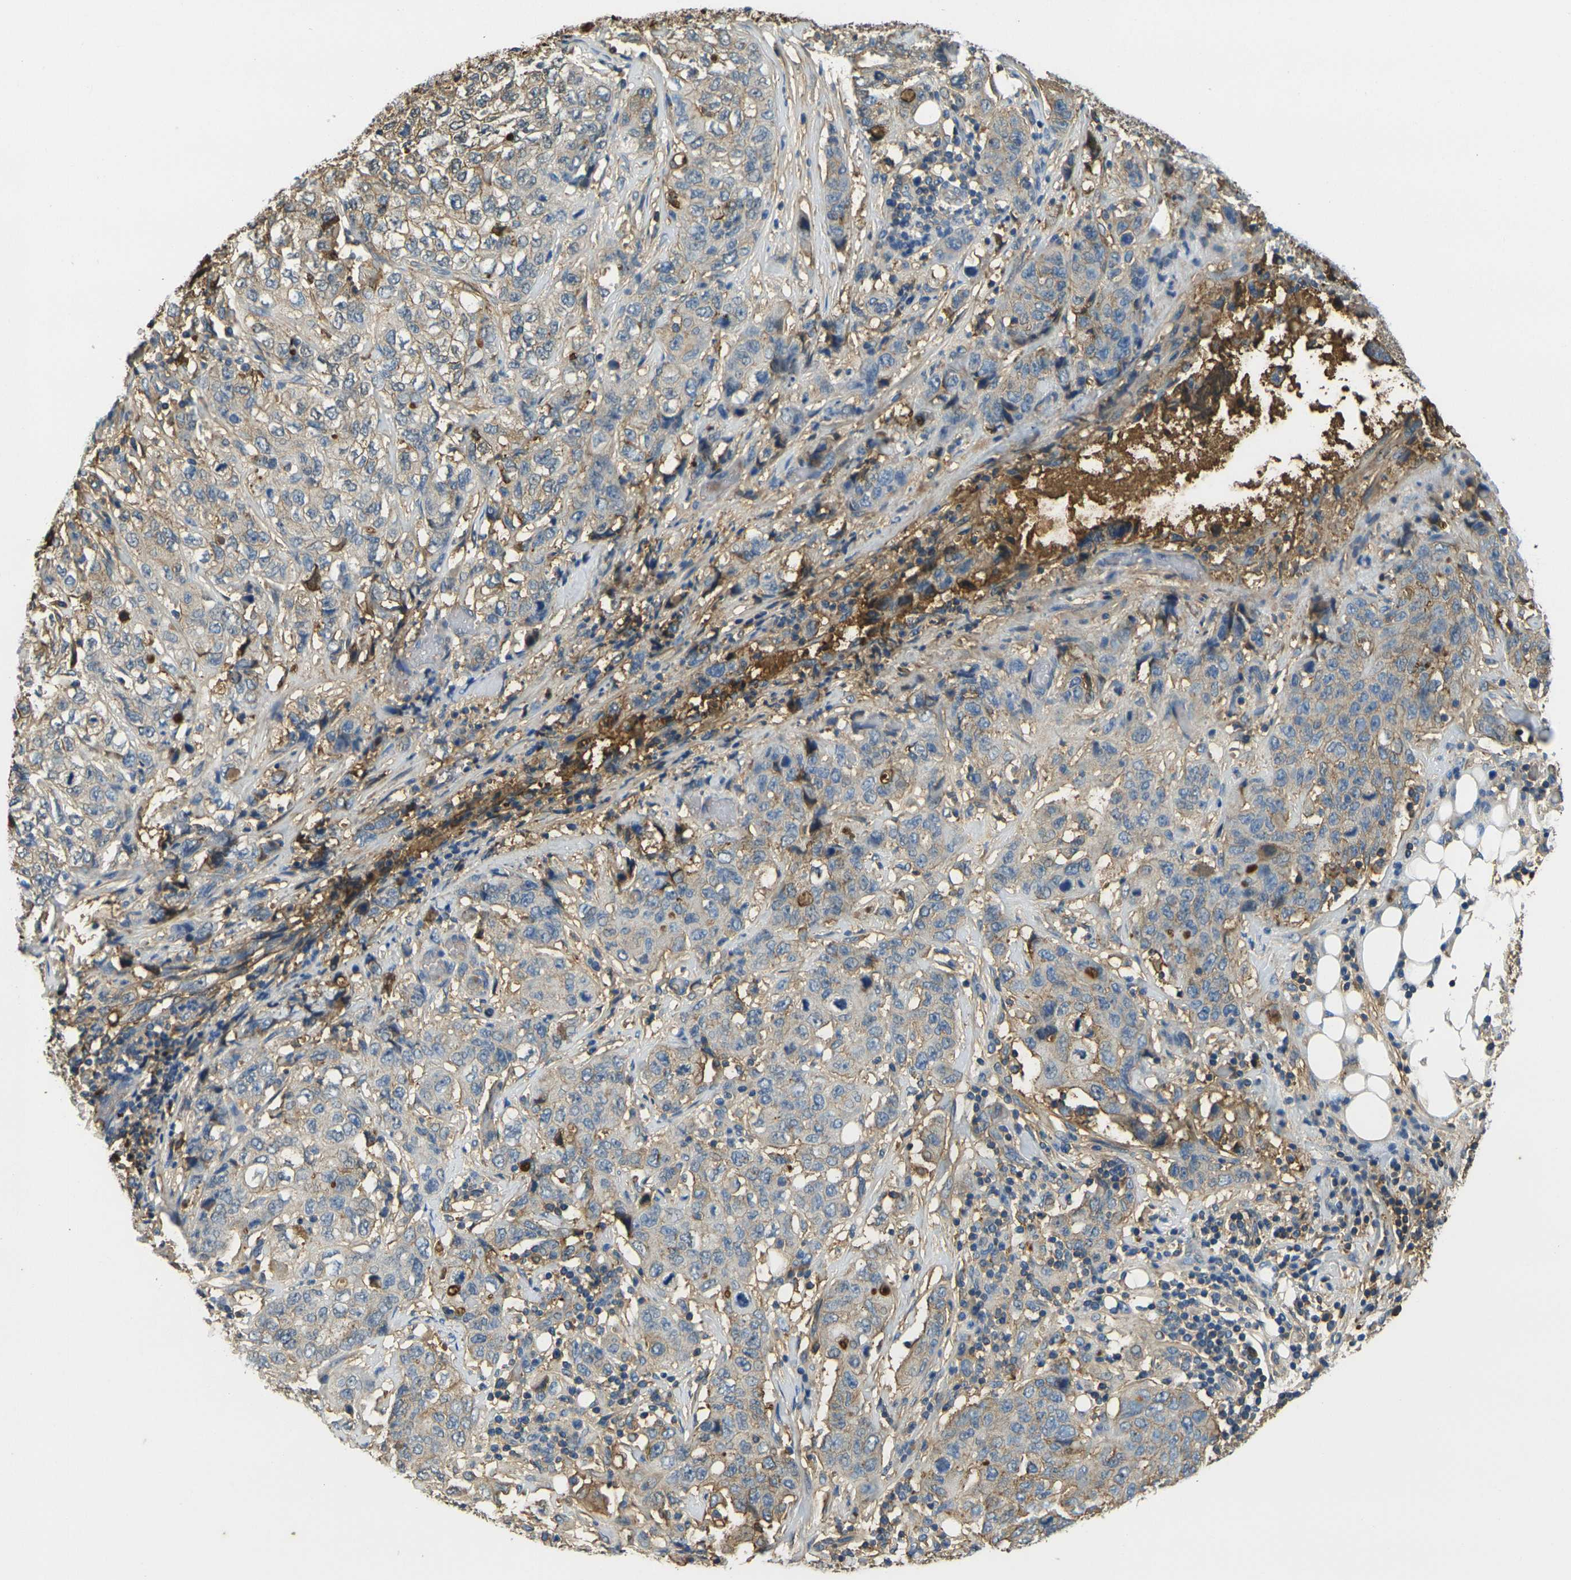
{"staining": {"intensity": "moderate", "quantity": "<25%", "location": "cytoplasmic/membranous"}, "tissue": "stomach cancer", "cell_type": "Tumor cells", "image_type": "cancer", "snomed": [{"axis": "morphology", "description": "Adenocarcinoma, NOS"}, {"axis": "topography", "description": "Stomach"}], "caption": "Immunohistochemistry (IHC) image of neoplastic tissue: human adenocarcinoma (stomach) stained using IHC displays low levels of moderate protein expression localized specifically in the cytoplasmic/membranous of tumor cells, appearing as a cytoplasmic/membranous brown color.", "gene": "PLCD1", "patient": {"sex": "male", "age": 48}}